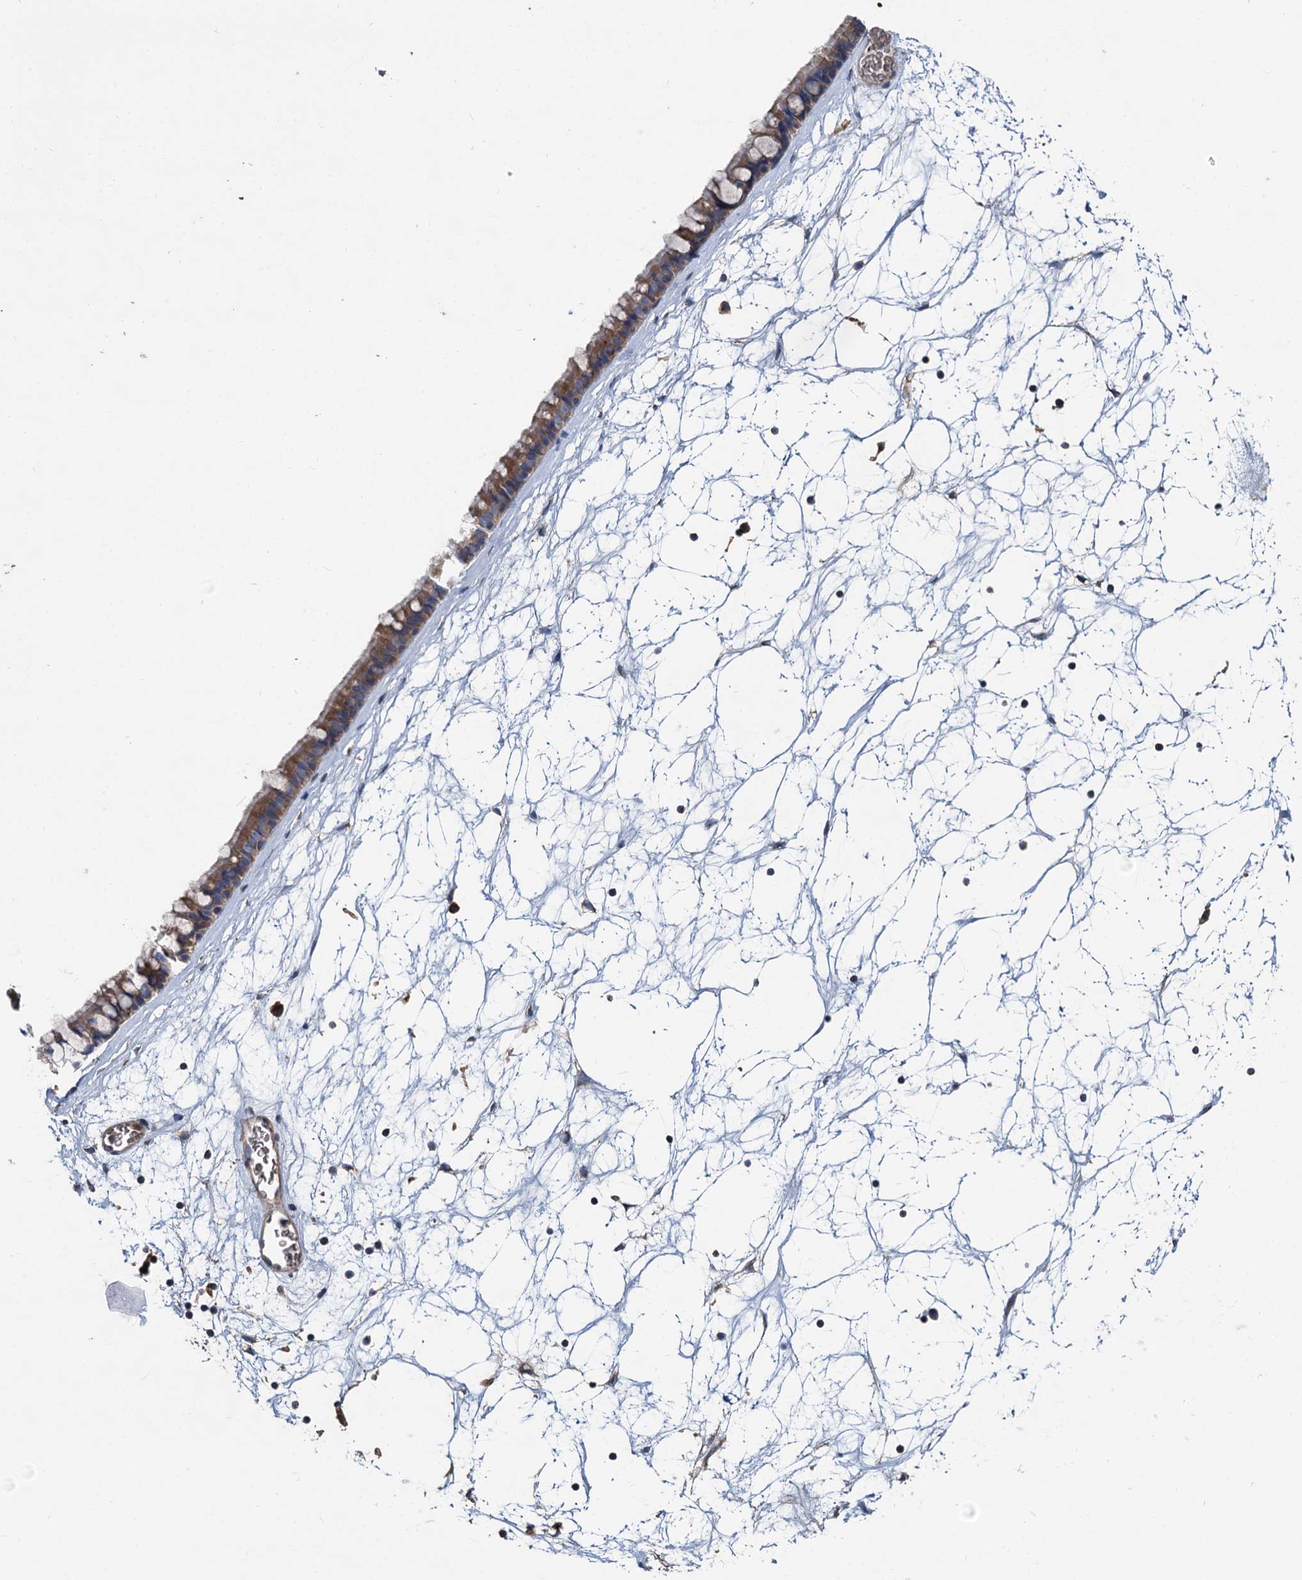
{"staining": {"intensity": "moderate", "quantity": ">75%", "location": "cytoplasmic/membranous"}, "tissue": "nasopharynx", "cell_type": "Respiratory epithelial cells", "image_type": "normal", "snomed": [{"axis": "morphology", "description": "Normal tissue, NOS"}, {"axis": "topography", "description": "Nasopharynx"}], "caption": "Immunohistochemical staining of unremarkable nasopharynx shows >75% levels of moderate cytoplasmic/membranous protein staining in approximately >75% of respiratory epithelial cells. Nuclei are stained in blue.", "gene": "PPIP5K1", "patient": {"sex": "male", "age": 64}}